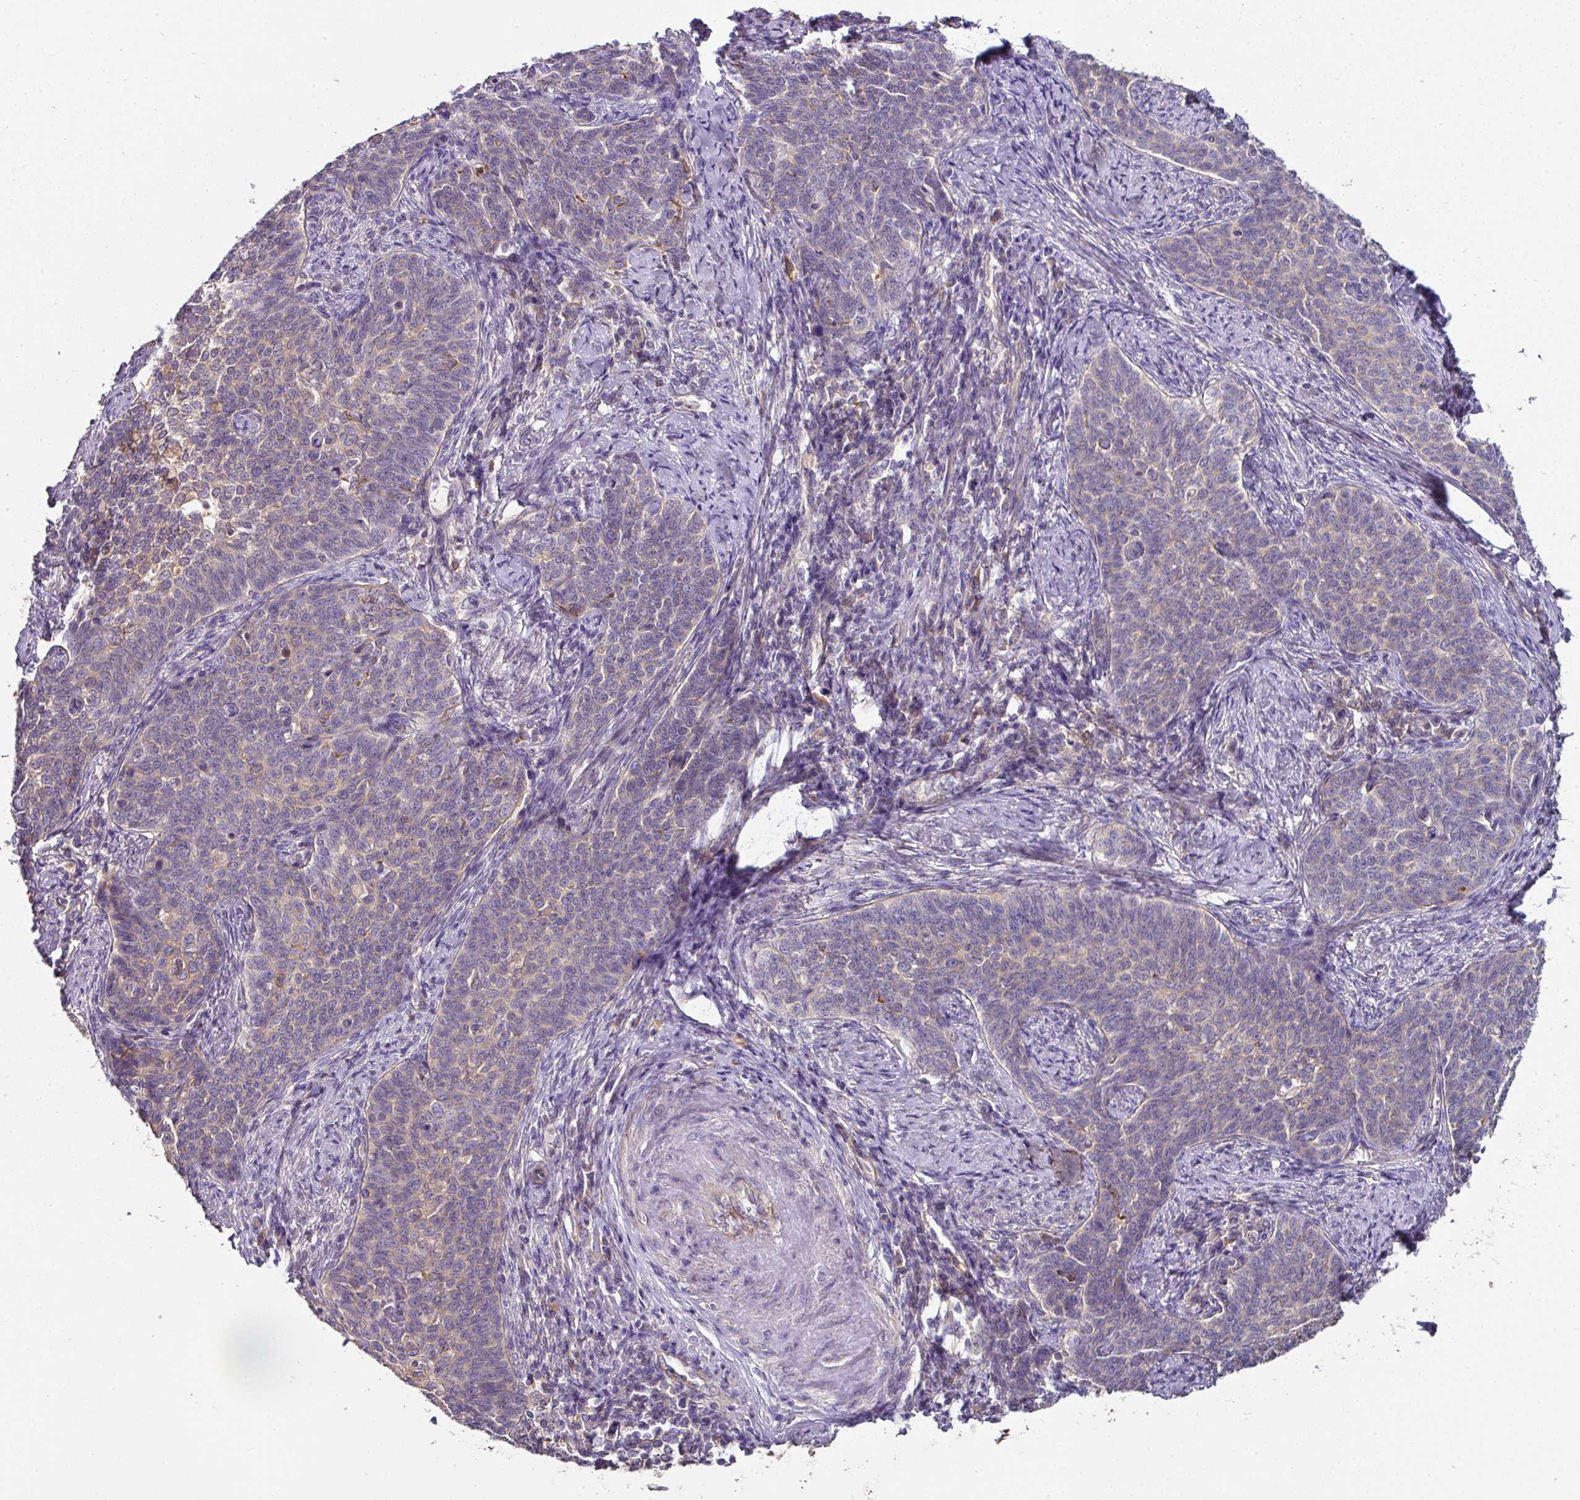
{"staining": {"intensity": "negative", "quantity": "none", "location": "none"}, "tissue": "cervical cancer", "cell_type": "Tumor cells", "image_type": "cancer", "snomed": [{"axis": "morphology", "description": "Squamous cell carcinoma, NOS"}, {"axis": "topography", "description": "Cervix"}], "caption": "Immunohistochemistry image of human cervical cancer stained for a protein (brown), which exhibits no positivity in tumor cells.", "gene": "C4orf48", "patient": {"sex": "female", "age": 39}}